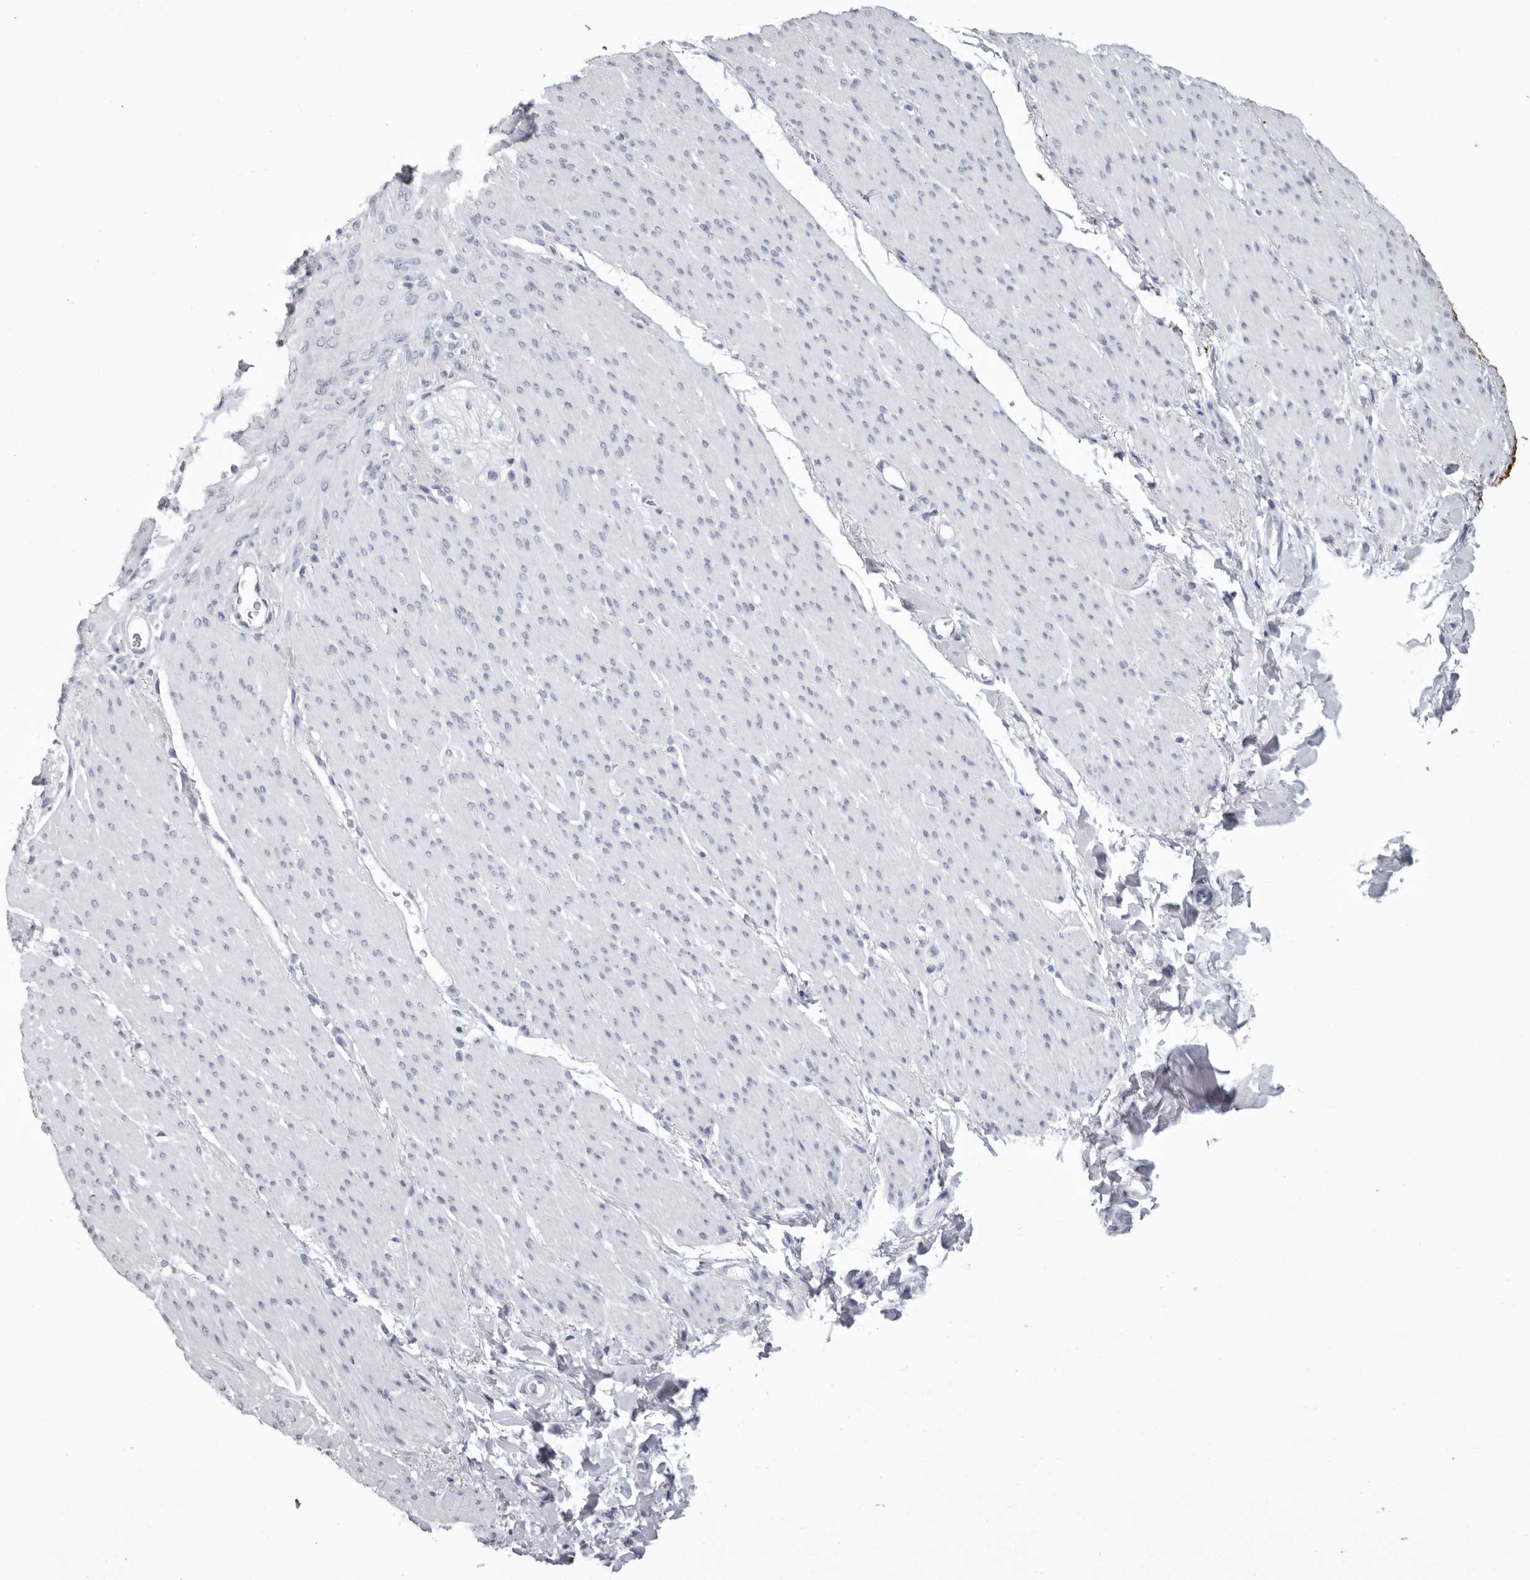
{"staining": {"intensity": "negative", "quantity": "none", "location": "none"}, "tissue": "smooth muscle", "cell_type": "Smooth muscle cells", "image_type": "normal", "snomed": [{"axis": "morphology", "description": "Normal tissue, NOS"}, {"axis": "topography", "description": "Colon"}, {"axis": "topography", "description": "Peripheral nerve tissue"}], "caption": "High power microscopy histopathology image of an immunohistochemistry histopathology image of normal smooth muscle, revealing no significant positivity in smooth muscle cells.", "gene": "KLK9", "patient": {"sex": "female", "age": 61}}